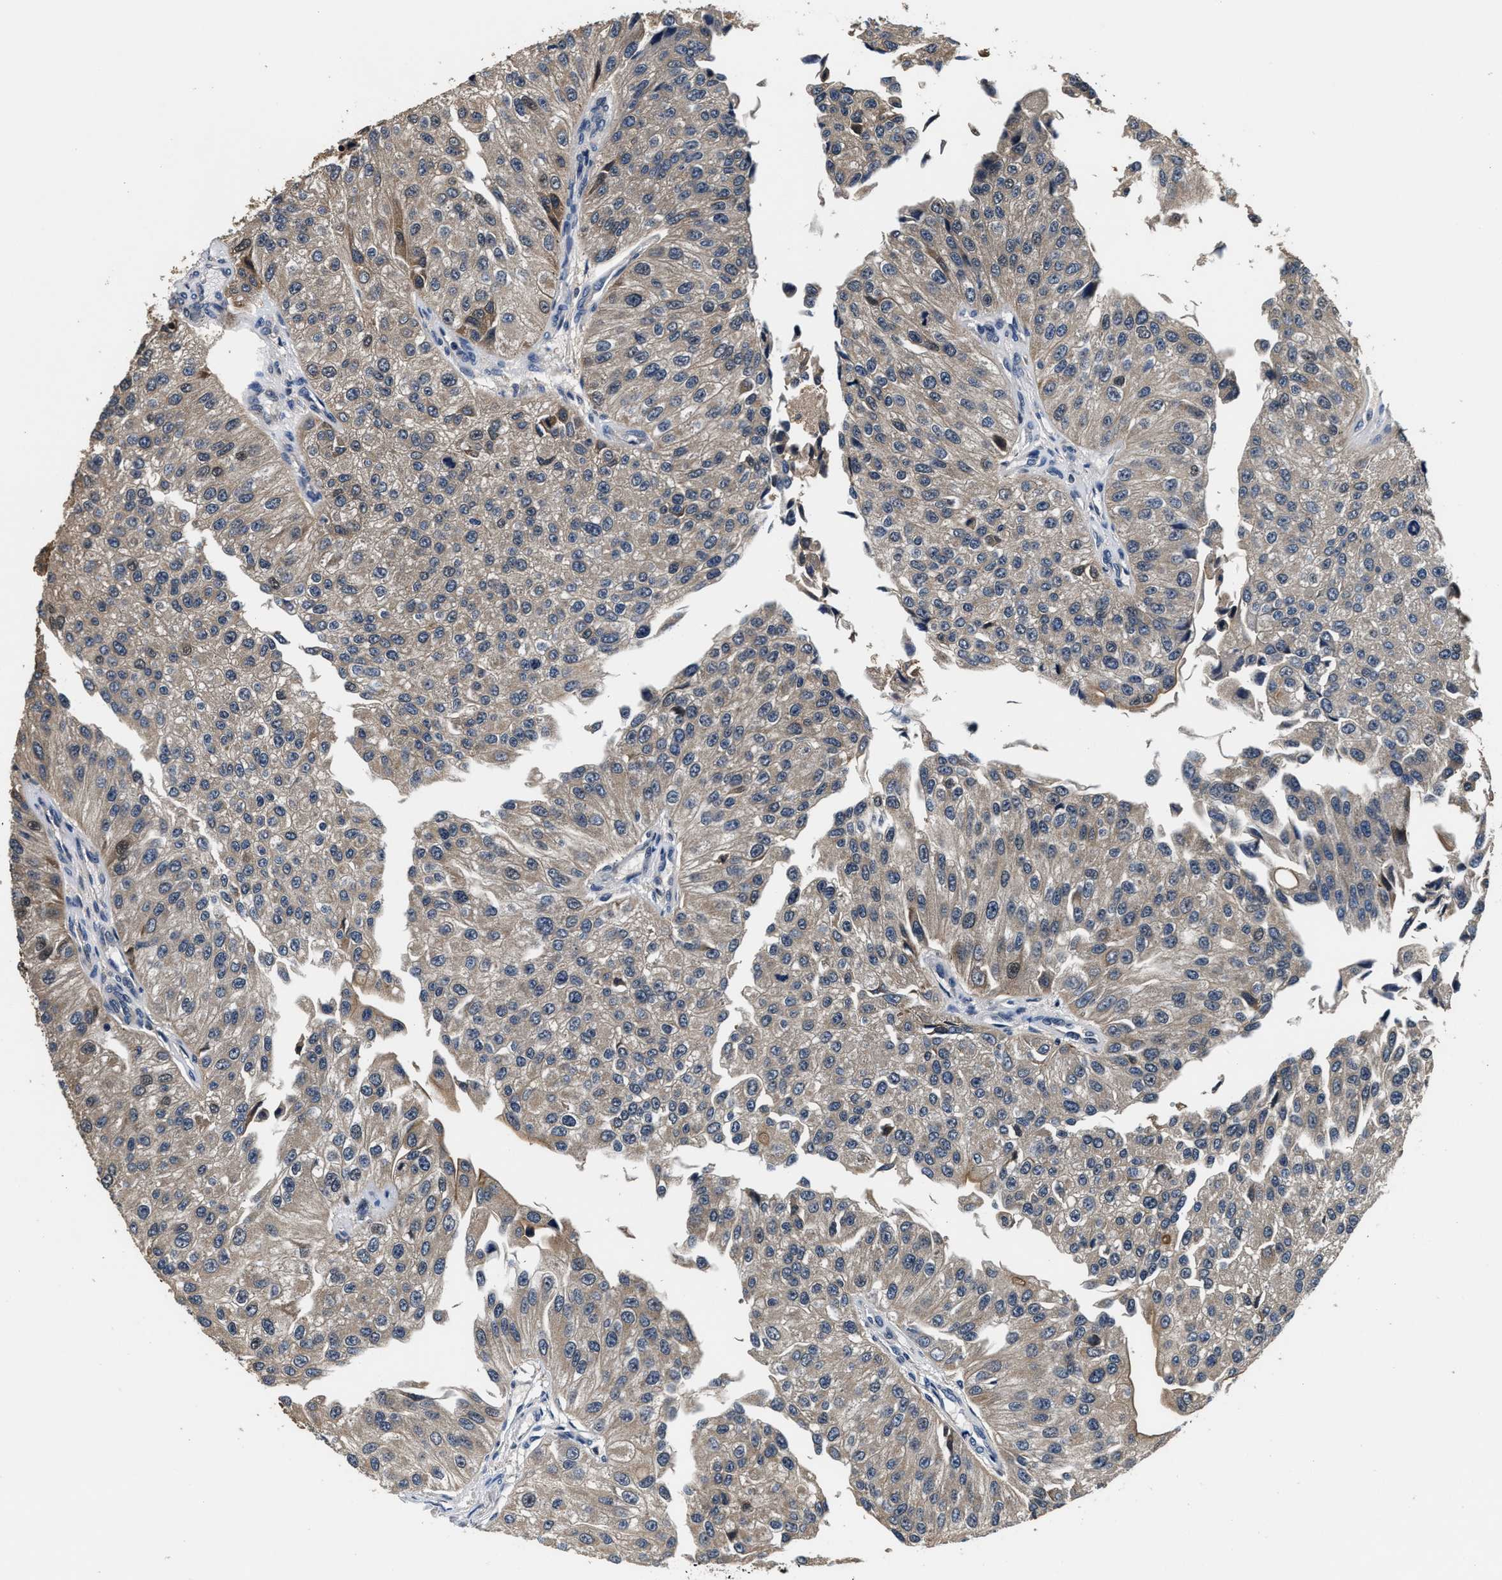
{"staining": {"intensity": "weak", "quantity": ">75%", "location": "cytoplasmic/membranous"}, "tissue": "urothelial cancer", "cell_type": "Tumor cells", "image_type": "cancer", "snomed": [{"axis": "morphology", "description": "Urothelial carcinoma, High grade"}, {"axis": "topography", "description": "Kidney"}, {"axis": "topography", "description": "Urinary bladder"}], "caption": "The photomicrograph reveals a brown stain indicating the presence of a protein in the cytoplasmic/membranous of tumor cells in urothelial cancer. Nuclei are stained in blue.", "gene": "PHPT1", "patient": {"sex": "male", "age": 77}}